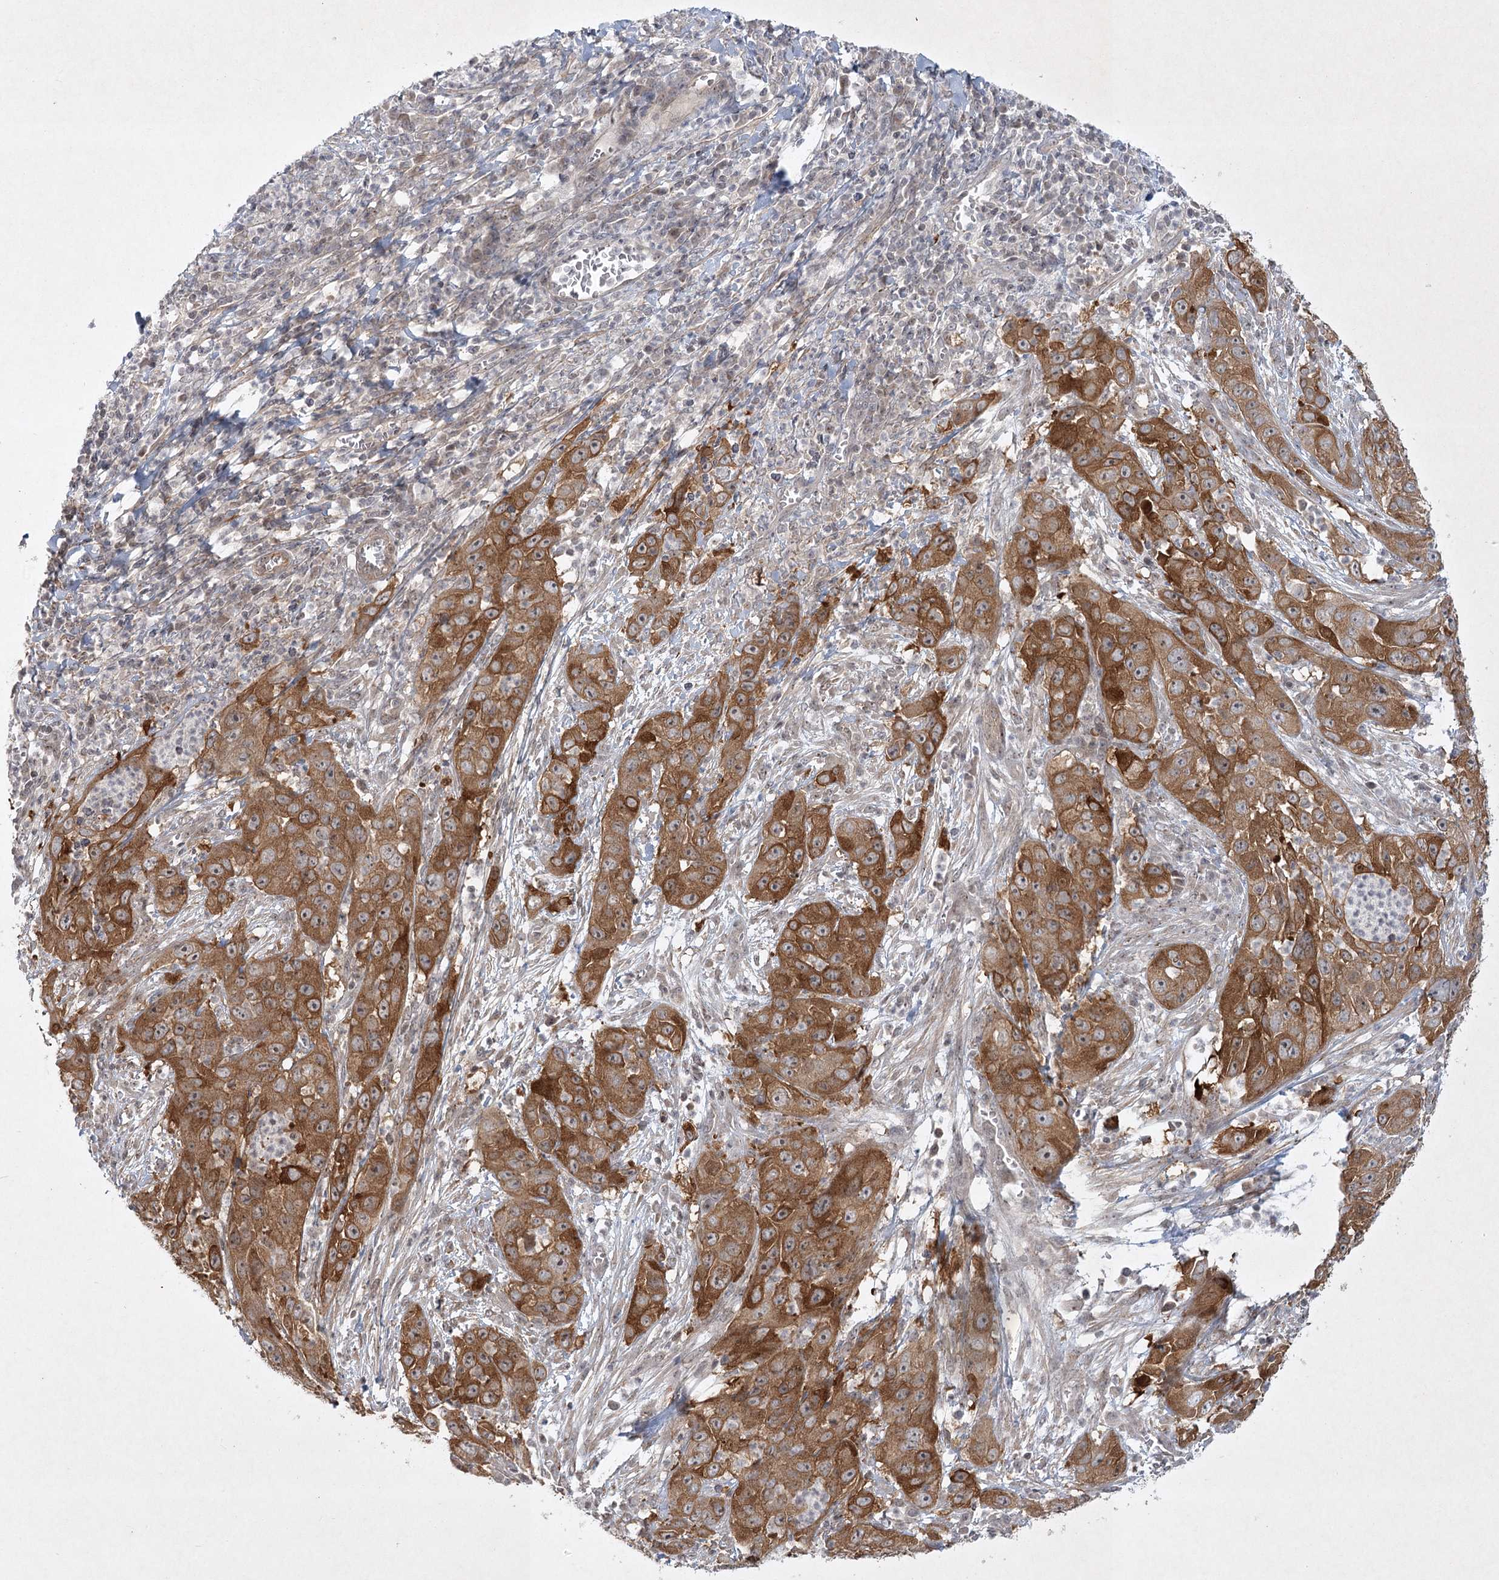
{"staining": {"intensity": "moderate", "quantity": ">75%", "location": "cytoplasmic/membranous"}, "tissue": "cervical cancer", "cell_type": "Tumor cells", "image_type": "cancer", "snomed": [{"axis": "morphology", "description": "Squamous cell carcinoma, NOS"}, {"axis": "topography", "description": "Cervix"}], "caption": "This is an image of immunohistochemistry staining of squamous cell carcinoma (cervical), which shows moderate expression in the cytoplasmic/membranous of tumor cells.", "gene": "SH2D3A", "patient": {"sex": "female", "age": 32}}